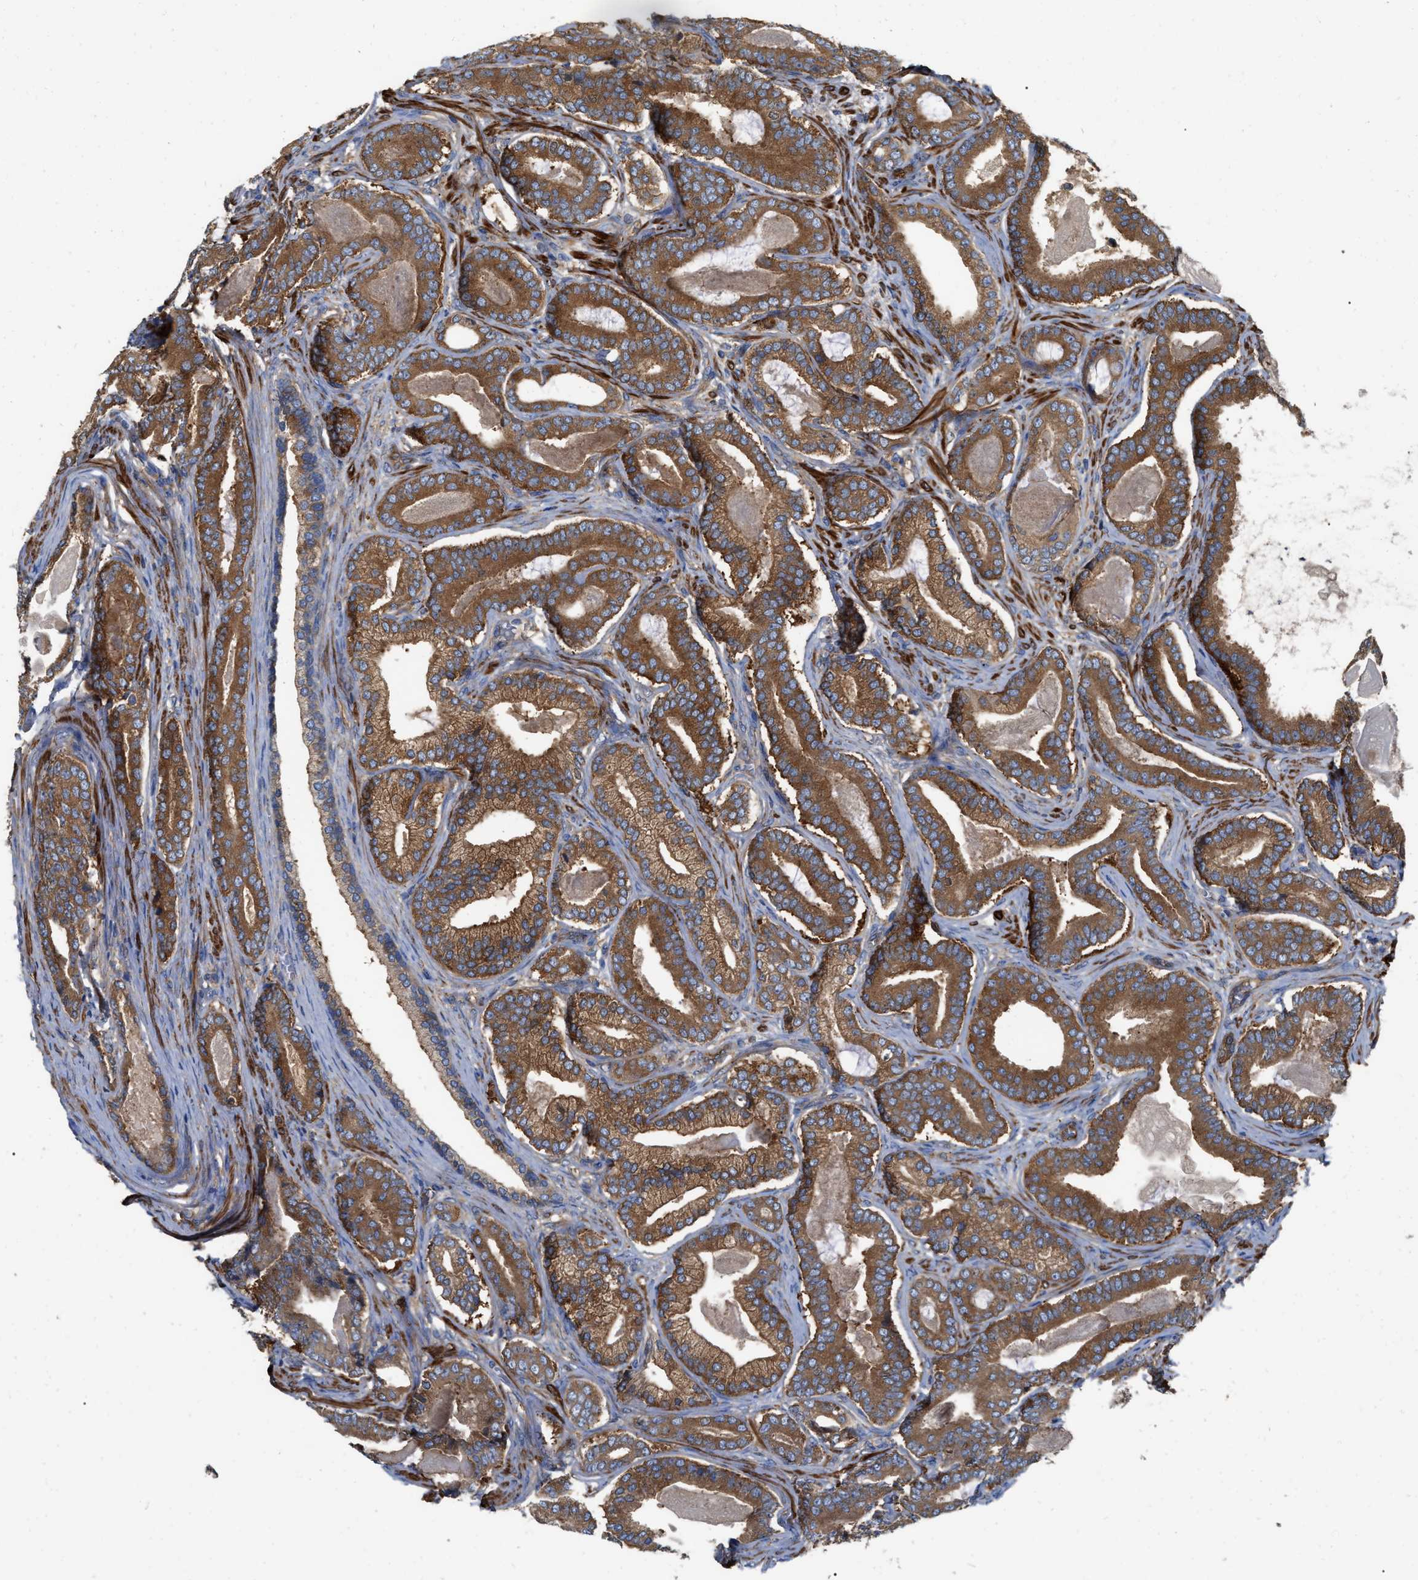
{"staining": {"intensity": "strong", "quantity": ">75%", "location": "cytoplasmic/membranous"}, "tissue": "prostate cancer", "cell_type": "Tumor cells", "image_type": "cancer", "snomed": [{"axis": "morphology", "description": "Adenocarcinoma, High grade"}, {"axis": "topography", "description": "Prostate"}], "caption": "Prostate cancer (high-grade adenocarcinoma) stained with a brown dye displays strong cytoplasmic/membranous positive expression in about >75% of tumor cells.", "gene": "RABEP1", "patient": {"sex": "male", "age": 60}}